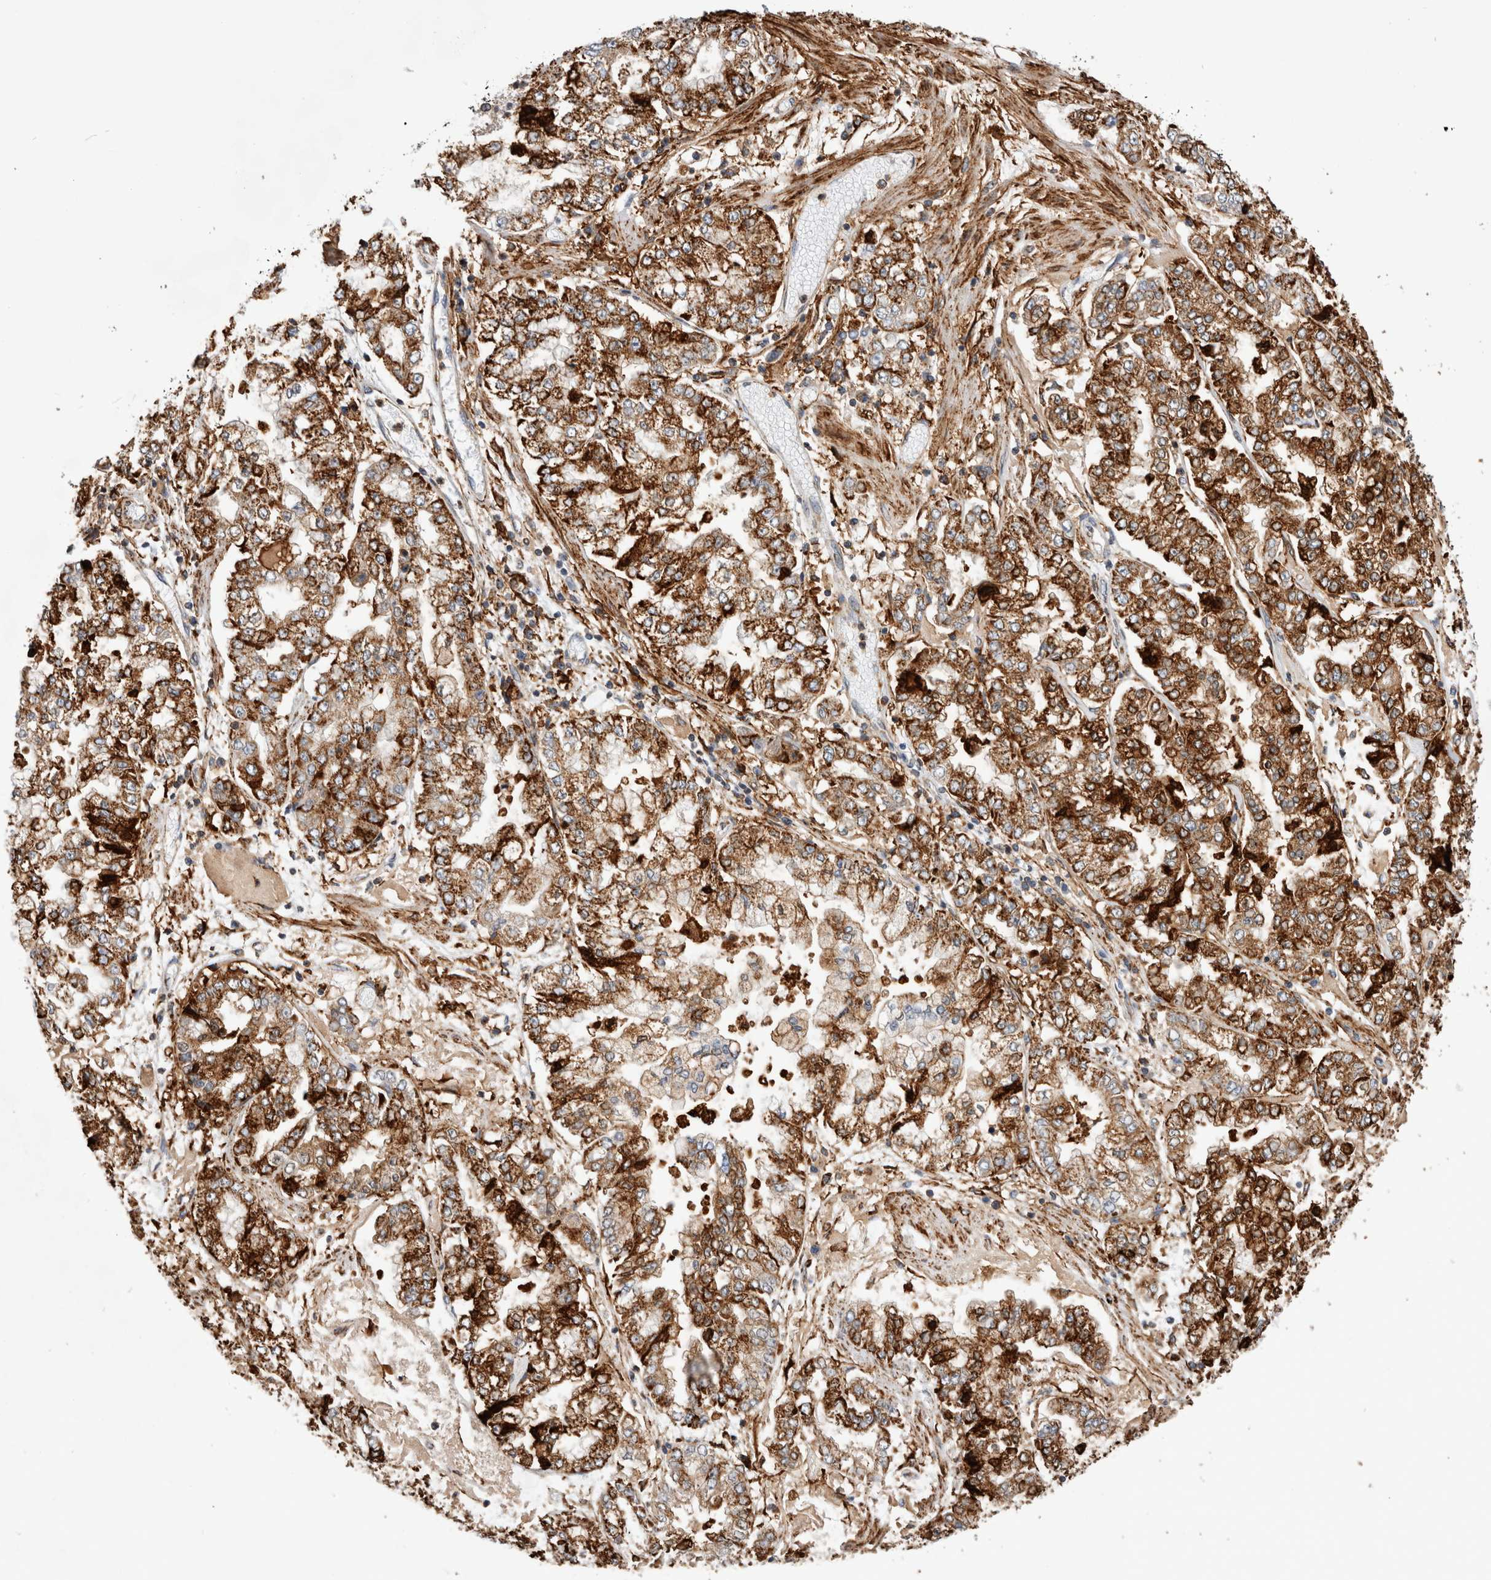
{"staining": {"intensity": "strong", "quantity": ">75%", "location": "cytoplasmic/membranous"}, "tissue": "stomach cancer", "cell_type": "Tumor cells", "image_type": "cancer", "snomed": [{"axis": "morphology", "description": "Adenocarcinoma, NOS"}, {"axis": "topography", "description": "Stomach"}], "caption": "Stomach cancer (adenocarcinoma) stained for a protein (brown) demonstrates strong cytoplasmic/membranous positive staining in about >75% of tumor cells.", "gene": "CCDC88B", "patient": {"sex": "male", "age": 76}}